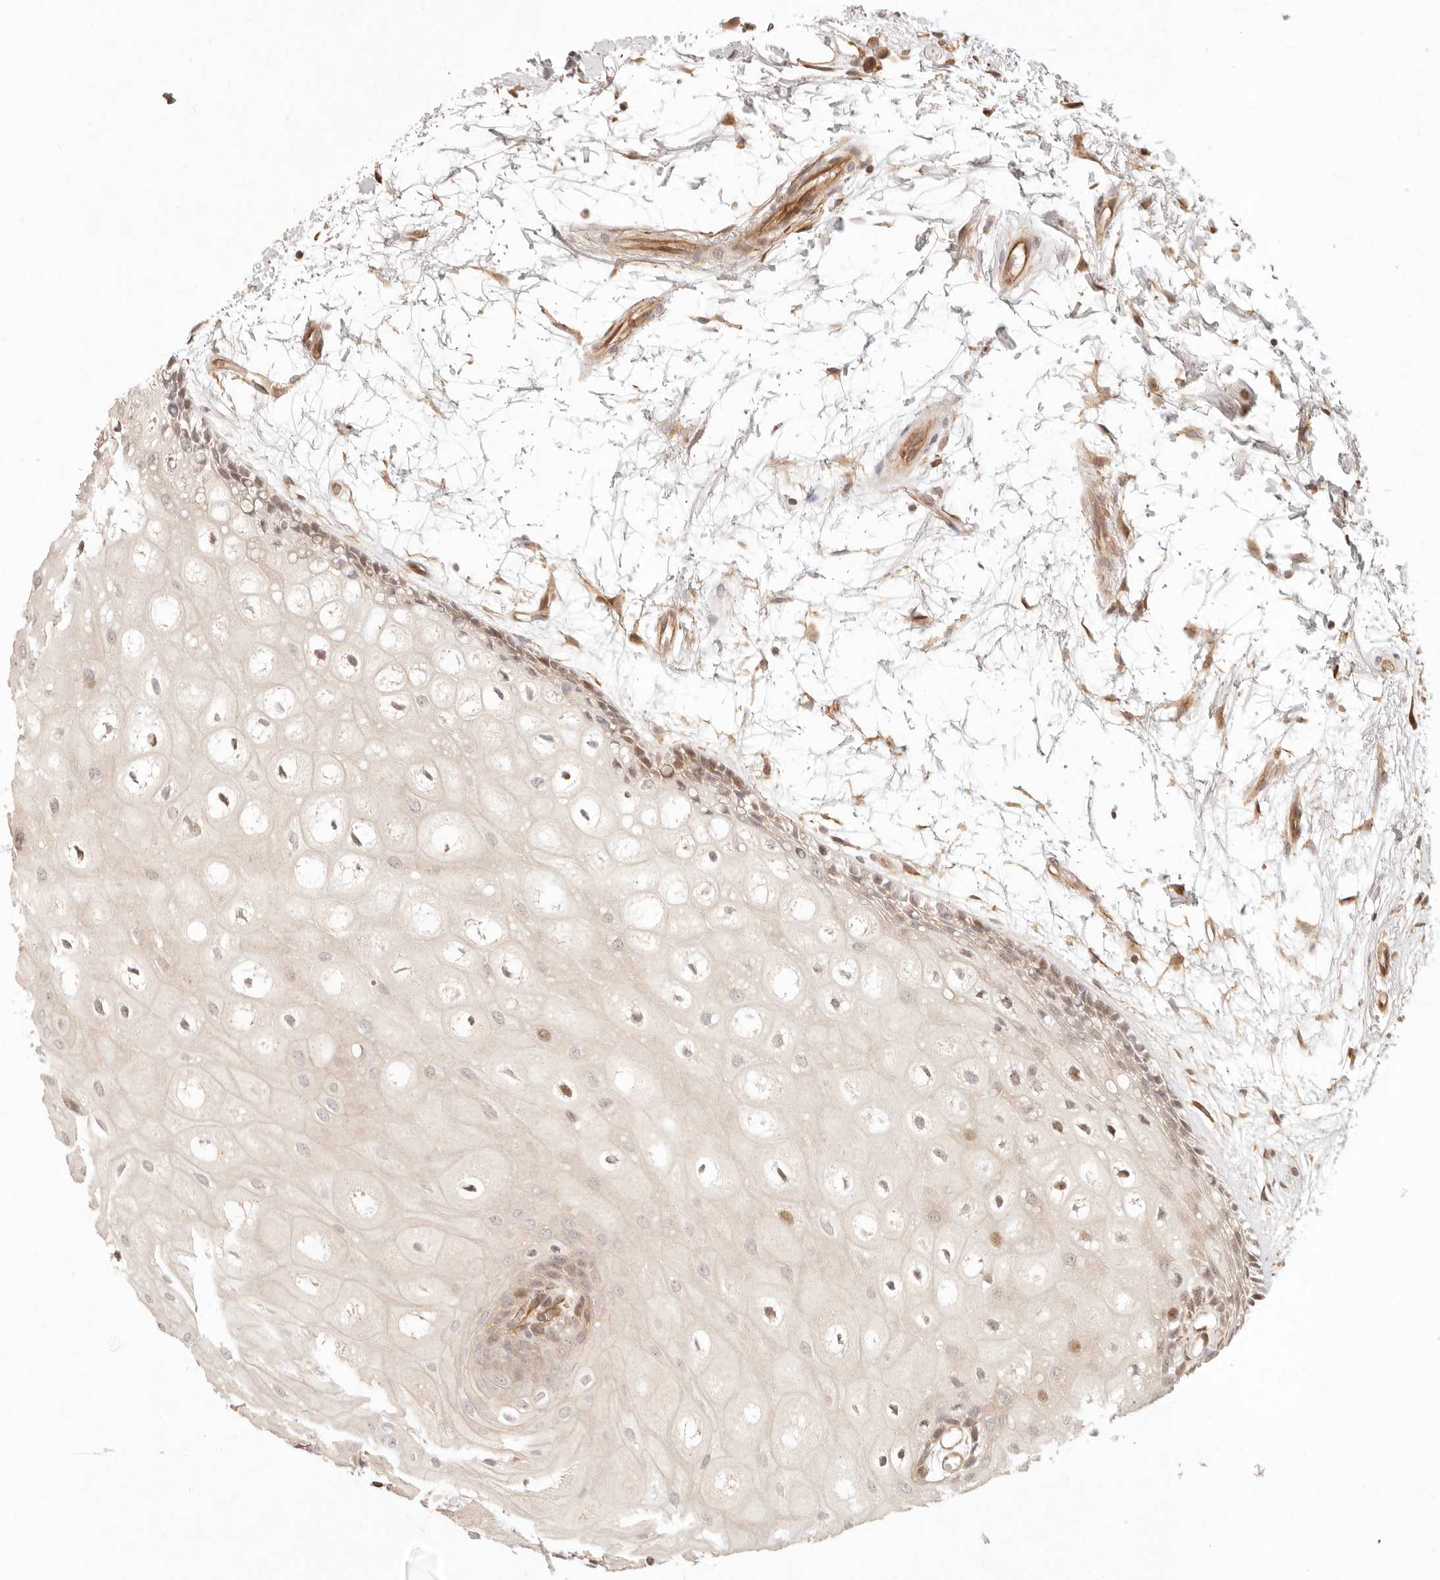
{"staining": {"intensity": "moderate", "quantity": "<25%", "location": "cytoplasmic/membranous,nuclear"}, "tissue": "oral mucosa", "cell_type": "Squamous epithelial cells", "image_type": "normal", "snomed": [{"axis": "morphology", "description": "Normal tissue, NOS"}, {"axis": "topography", "description": "Skeletal muscle"}, {"axis": "topography", "description": "Oral tissue"}, {"axis": "topography", "description": "Peripheral nerve tissue"}], "caption": "Squamous epithelial cells display moderate cytoplasmic/membranous,nuclear expression in about <25% of cells in normal oral mucosa. (Brightfield microscopy of DAB IHC at high magnification).", "gene": "PPP1R3B", "patient": {"sex": "female", "age": 84}}